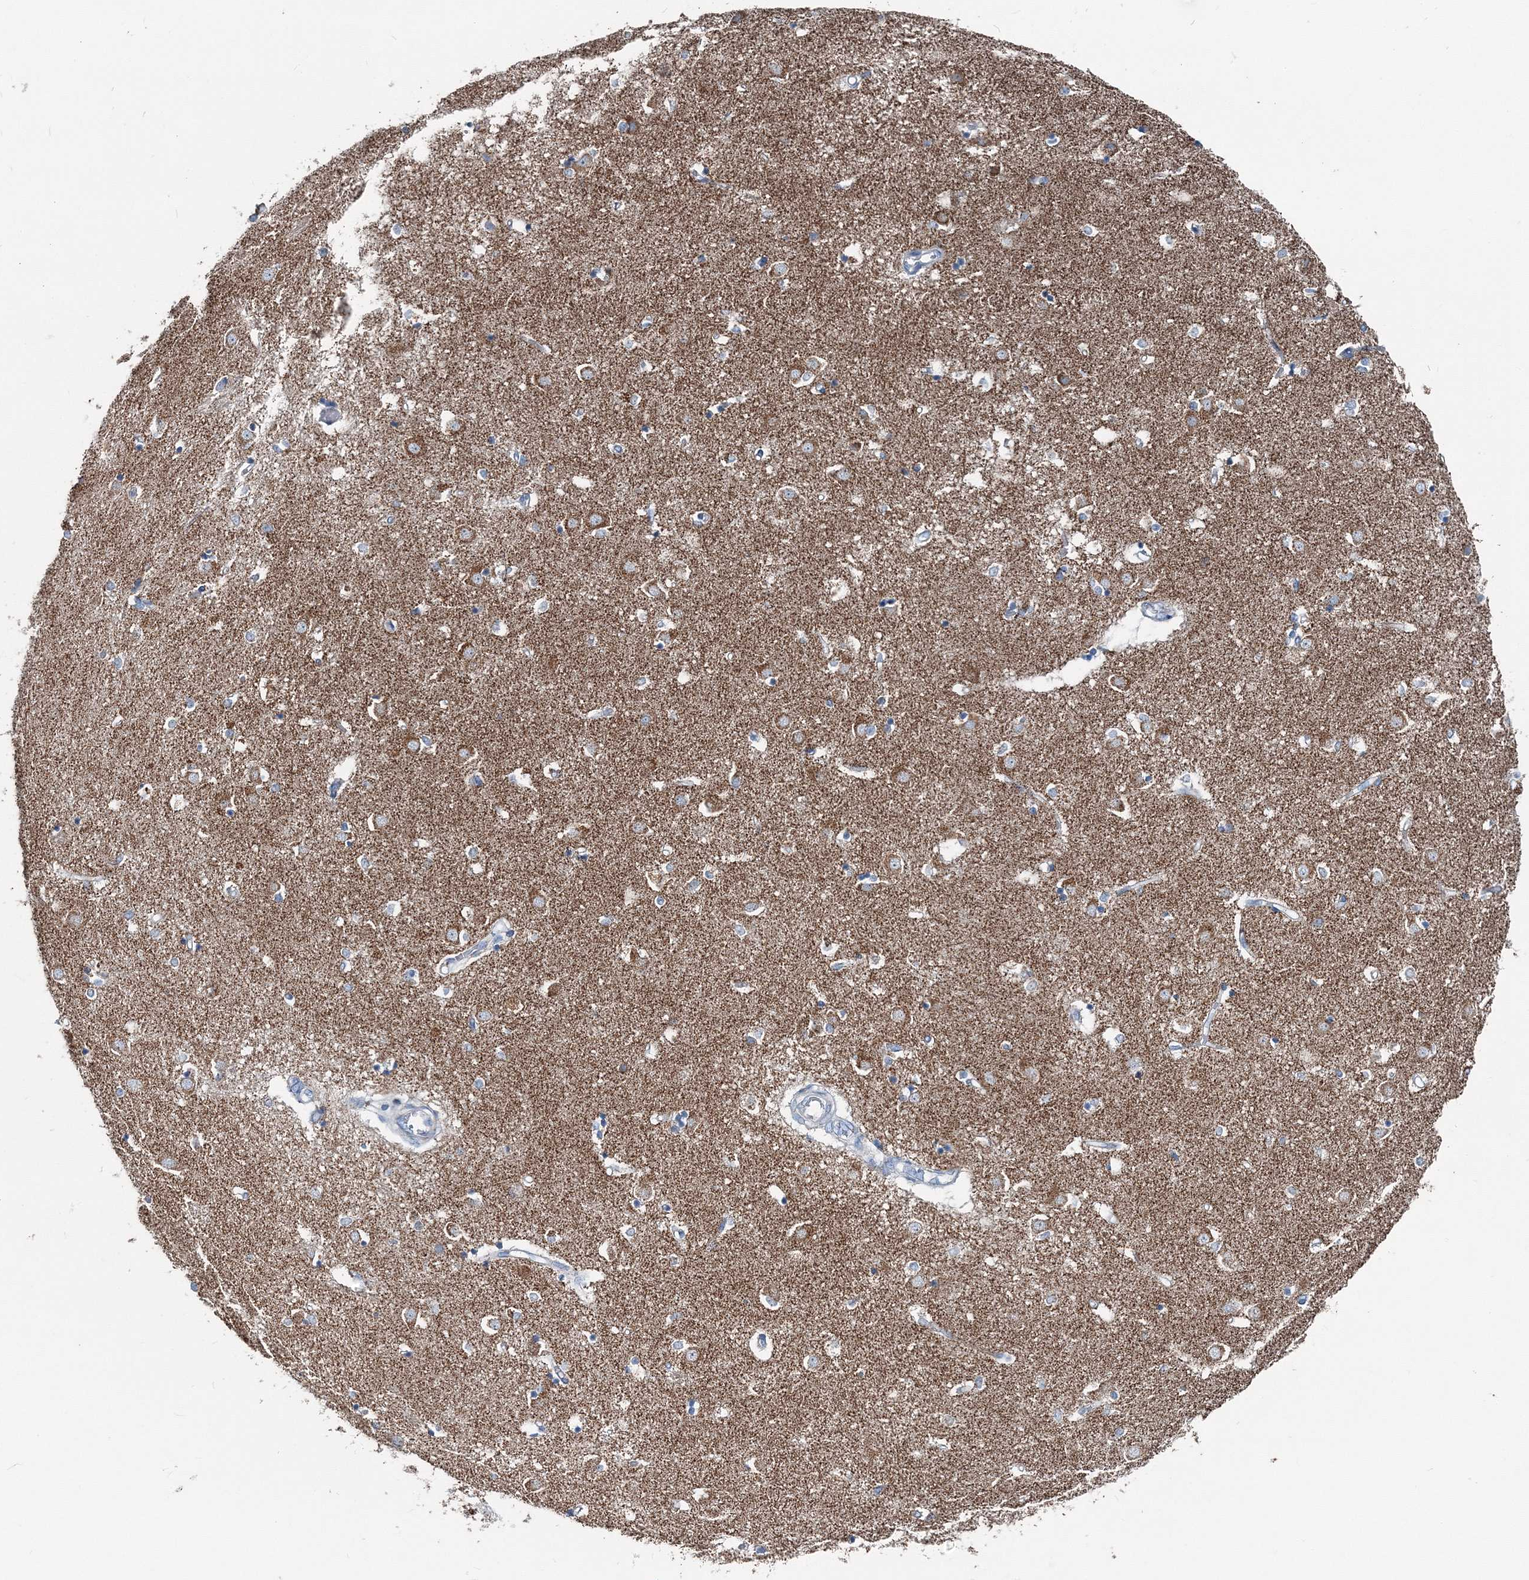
{"staining": {"intensity": "weak", "quantity": "<25%", "location": "cytoplasmic/membranous"}, "tissue": "caudate", "cell_type": "Glial cells", "image_type": "normal", "snomed": [{"axis": "morphology", "description": "Normal tissue, NOS"}, {"axis": "topography", "description": "Lateral ventricle wall"}], "caption": "An immunohistochemistry (IHC) micrograph of normal caudate is shown. There is no staining in glial cells of caudate.", "gene": "GABARAPL2", "patient": {"sex": "male", "age": 45}}